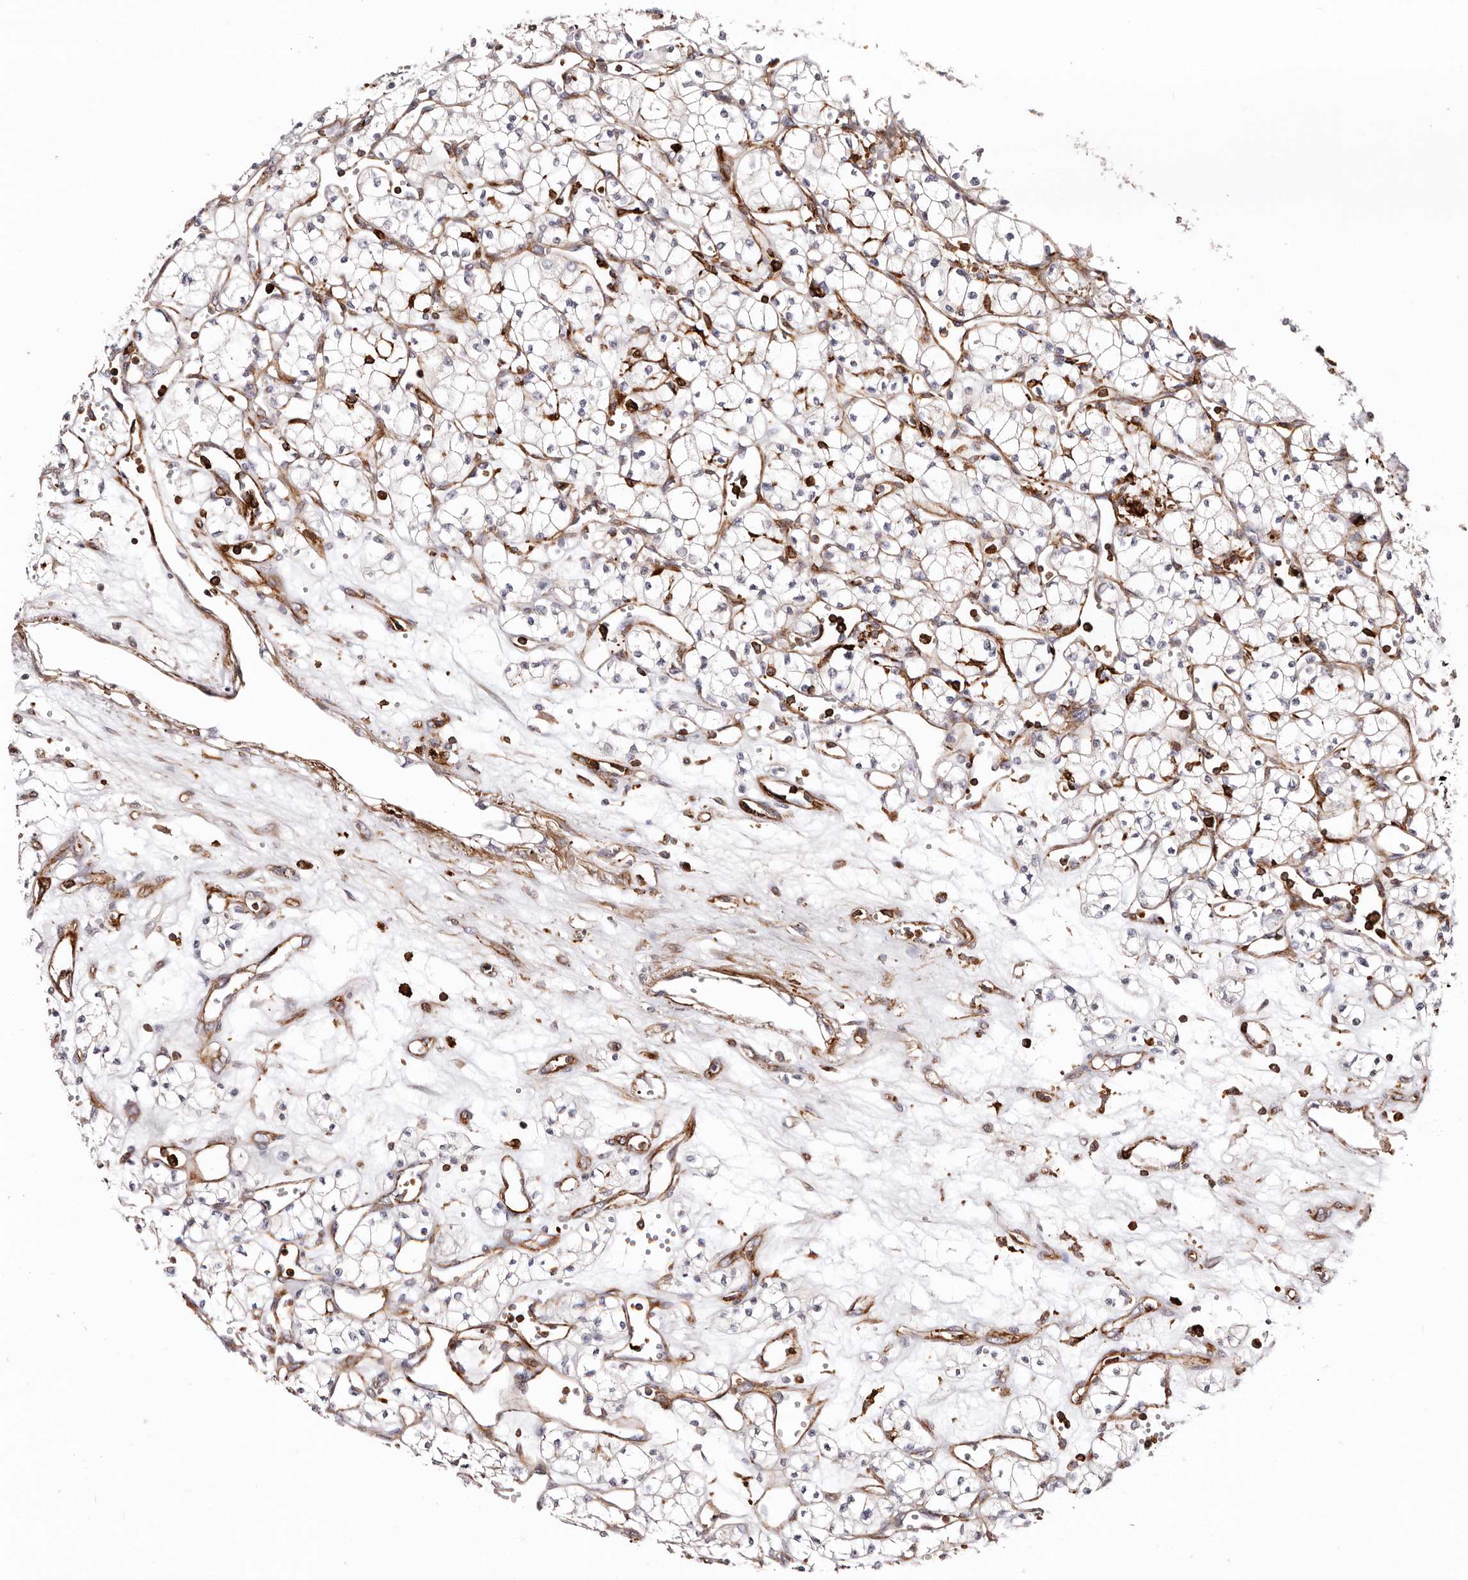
{"staining": {"intensity": "negative", "quantity": "none", "location": "none"}, "tissue": "renal cancer", "cell_type": "Tumor cells", "image_type": "cancer", "snomed": [{"axis": "morphology", "description": "Adenocarcinoma, NOS"}, {"axis": "topography", "description": "Kidney"}], "caption": "Immunohistochemical staining of human renal adenocarcinoma displays no significant staining in tumor cells.", "gene": "PTPN22", "patient": {"sex": "male", "age": 59}}